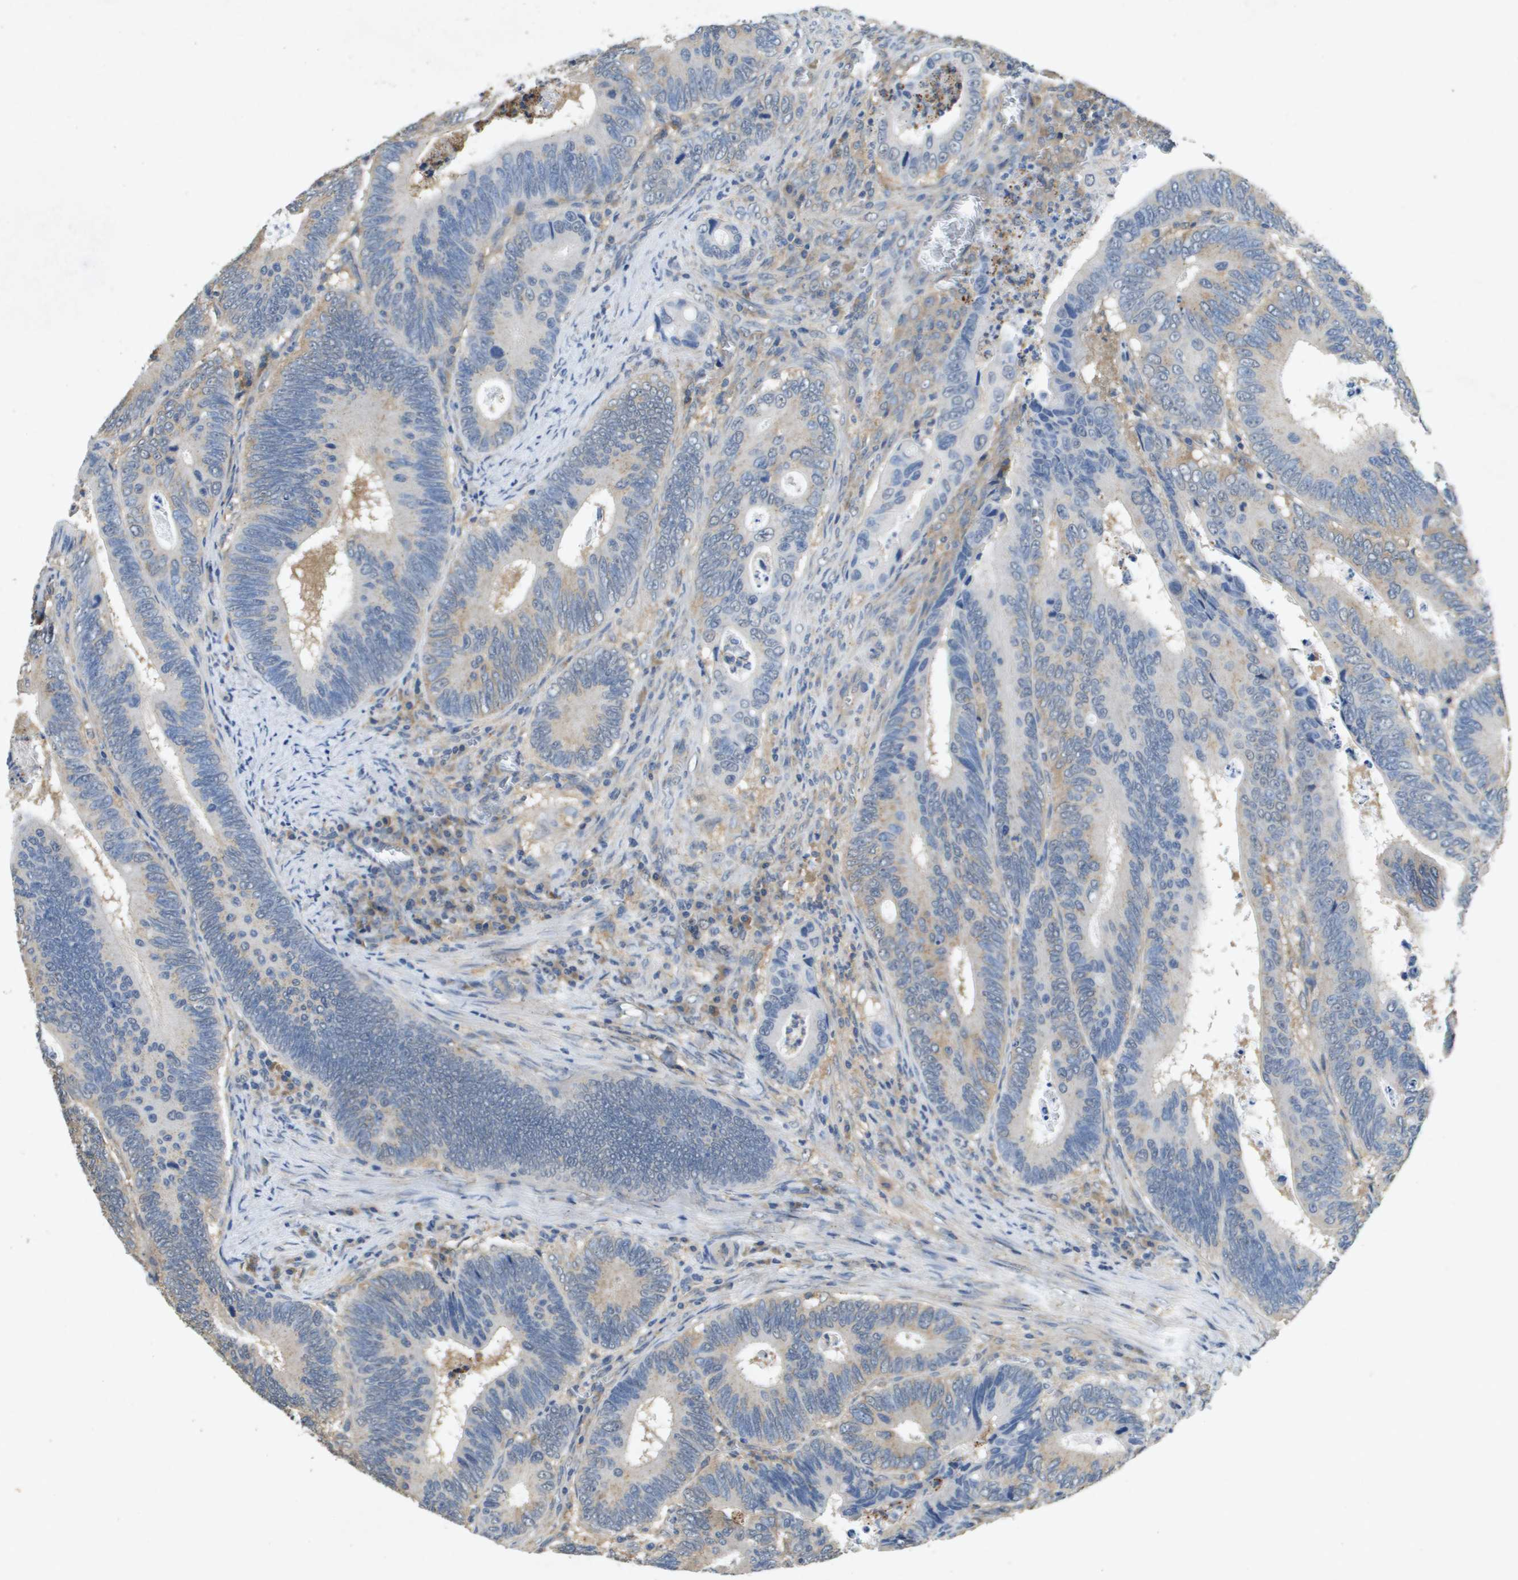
{"staining": {"intensity": "weak", "quantity": "<25%", "location": "cytoplasmic/membranous"}, "tissue": "colorectal cancer", "cell_type": "Tumor cells", "image_type": "cancer", "snomed": [{"axis": "morphology", "description": "Inflammation, NOS"}, {"axis": "morphology", "description": "Adenocarcinoma, NOS"}, {"axis": "topography", "description": "Colon"}], "caption": "High magnification brightfield microscopy of adenocarcinoma (colorectal) stained with DAB (brown) and counterstained with hematoxylin (blue): tumor cells show no significant expression.", "gene": "PTPRT", "patient": {"sex": "male", "age": 72}}